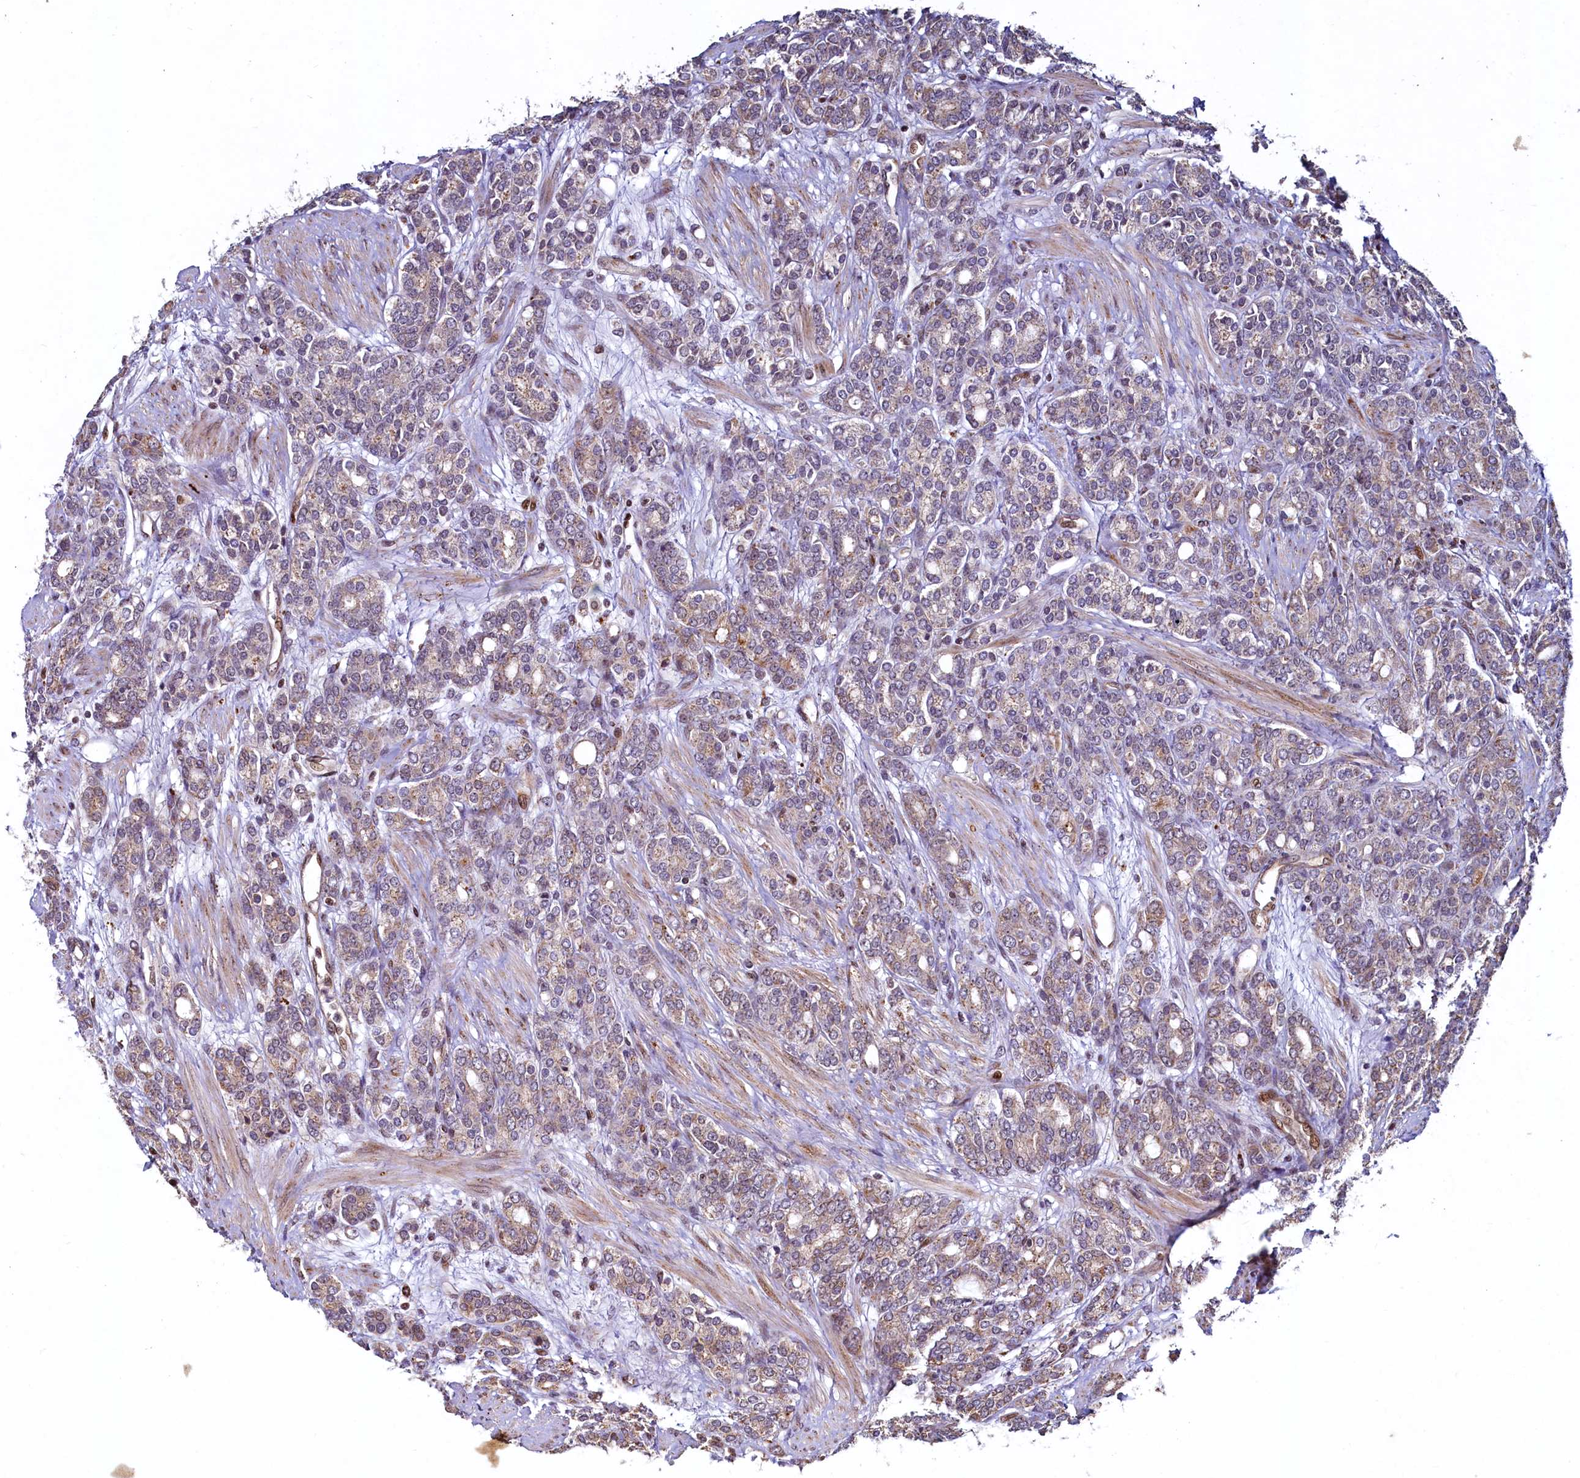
{"staining": {"intensity": "weak", "quantity": "25%-75%", "location": "cytoplasmic/membranous"}, "tissue": "prostate cancer", "cell_type": "Tumor cells", "image_type": "cancer", "snomed": [{"axis": "morphology", "description": "Adenocarcinoma, High grade"}, {"axis": "topography", "description": "Prostate"}], "caption": "Prostate cancer (adenocarcinoma (high-grade)) stained for a protein displays weak cytoplasmic/membranous positivity in tumor cells. The protein of interest is stained brown, and the nuclei are stained in blue (DAB (3,3'-diaminobenzidine) IHC with brightfield microscopy, high magnification).", "gene": "ZNF577", "patient": {"sex": "male", "age": 62}}